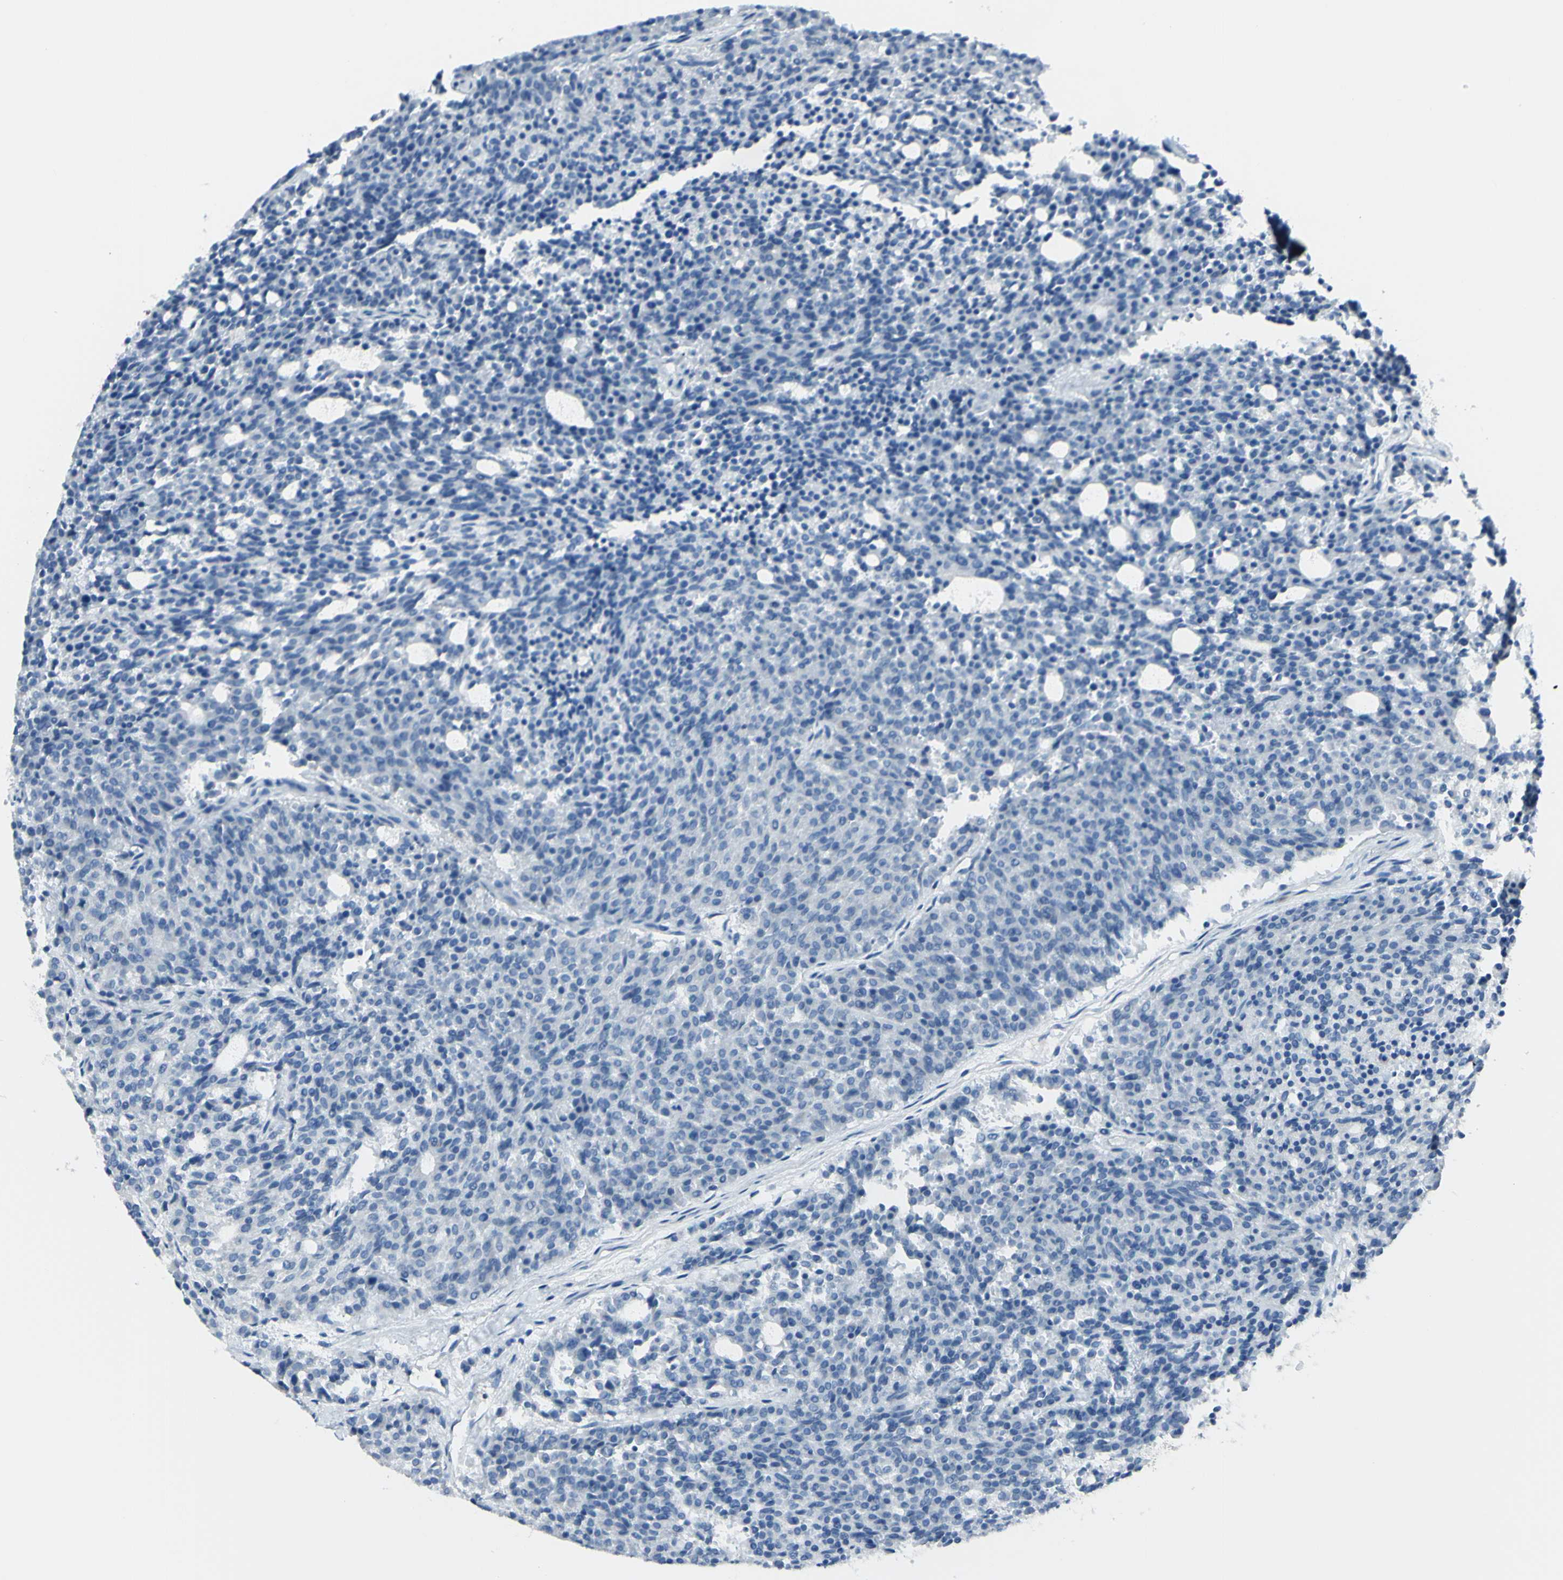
{"staining": {"intensity": "negative", "quantity": "none", "location": "none"}, "tissue": "carcinoid", "cell_type": "Tumor cells", "image_type": "cancer", "snomed": [{"axis": "morphology", "description": "Carcinoid, malignant, NOS"}, {"axis": "topography", "description": "Pancreas"}], "caption": "High power microscopy image of an IHC image of malignant carcinoid, revealing no significant positivity in tumor cells.", "gene": "ZNF557", "patient": {"sex": "female", "age": 54}}